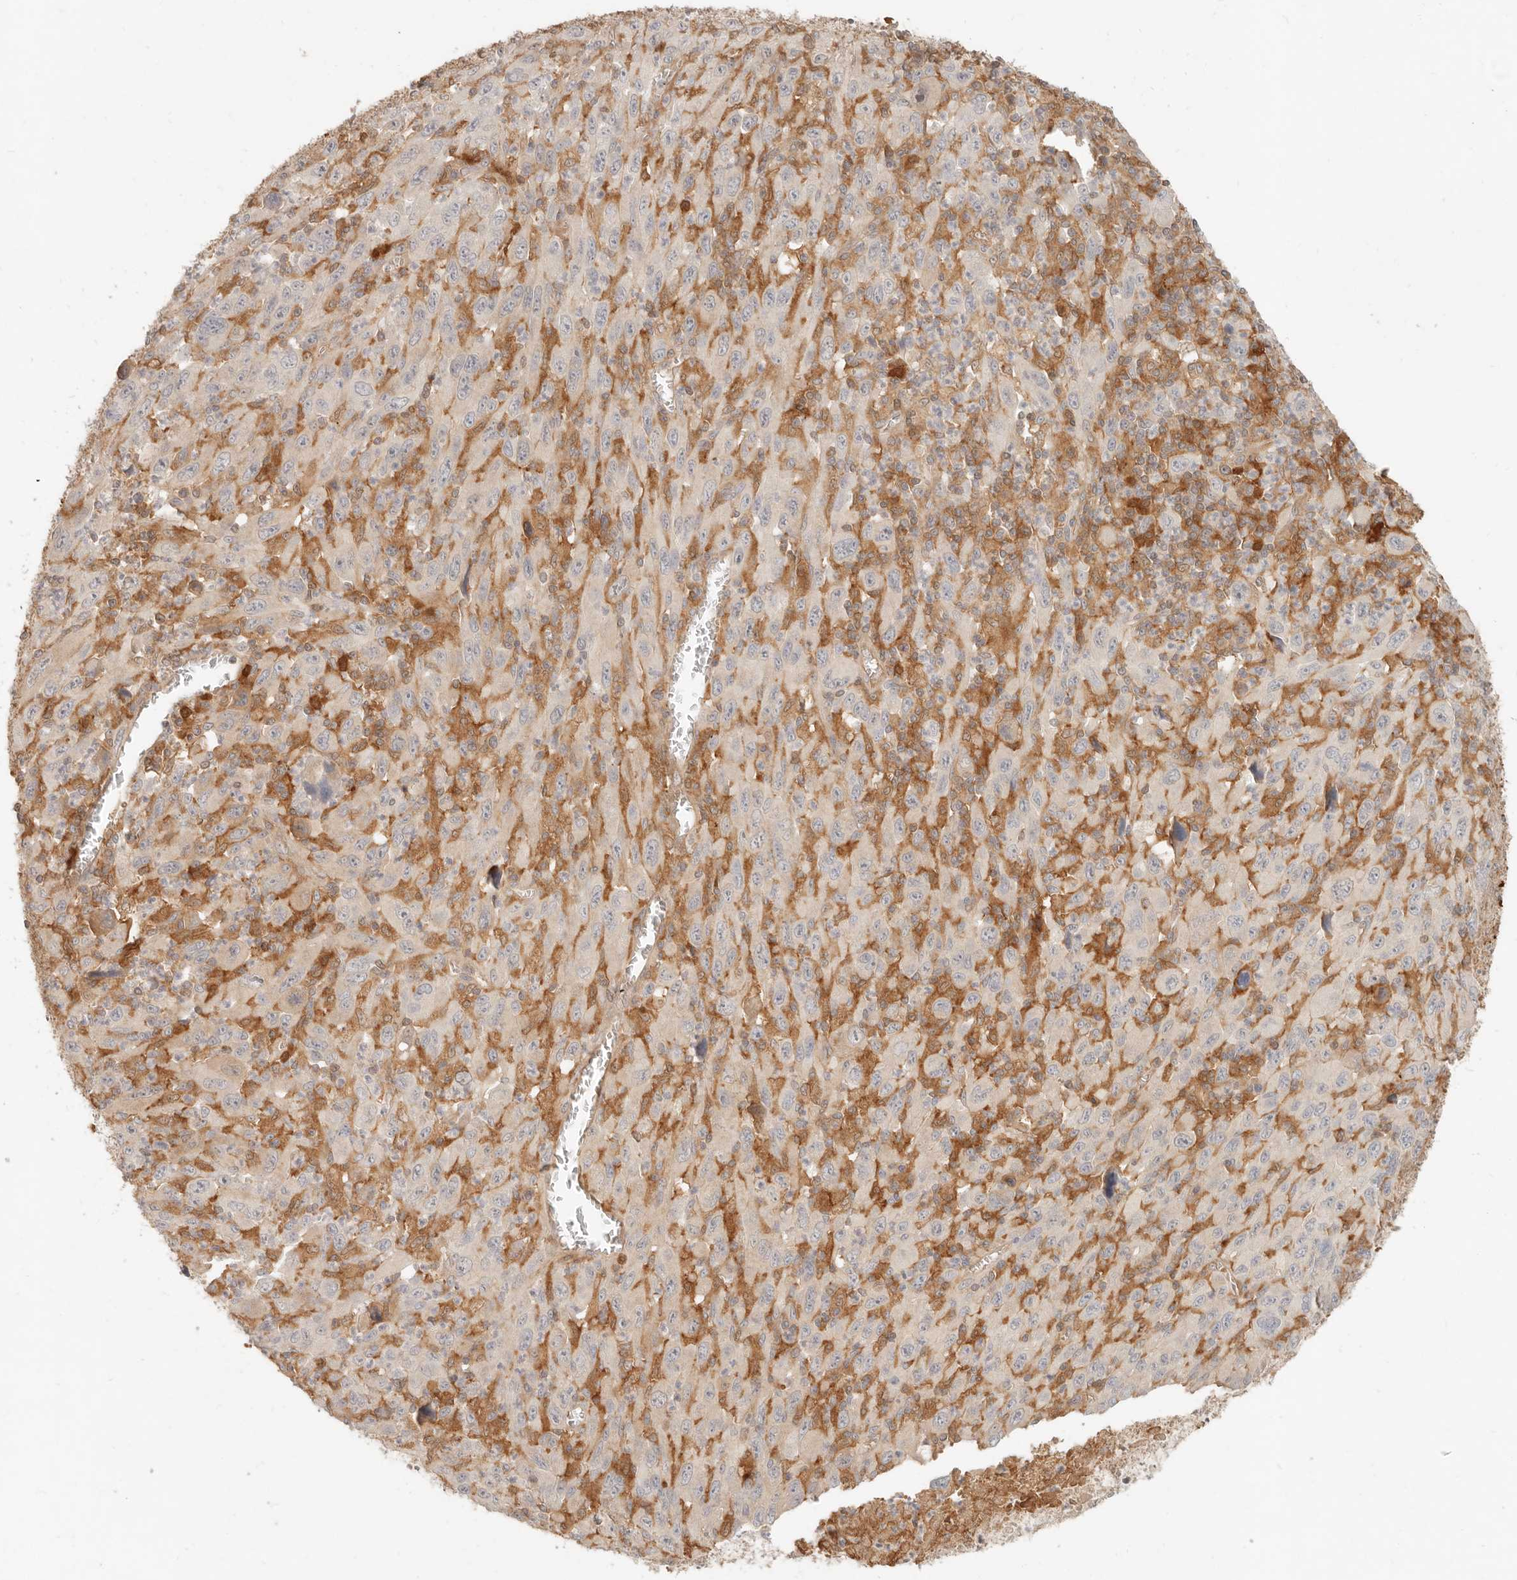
{"staining": {"intensity": "negative", "quantity": "none", "location": "none"}, "tissue": "melanoma", "cell_type": "Tumor cells", "image_type": "cancer", "snomed": [{"axis": "morphology", "description": "Malignant melanoma, Metastatic site"}, {"axis": "topography", "description": "Skin"}], "caption": "Immunohistochemistry (IHC) micrograph of melanoma stained for a protein (brown), which demonstrates no positivity in tumor cells. (DAB (3,3'-diaminobenzidine) immunohistochemistry (IHC) with hematoxylin counter stain).", "gene": "NECAP2", "patient": {"sex": "female", "age": 56}}